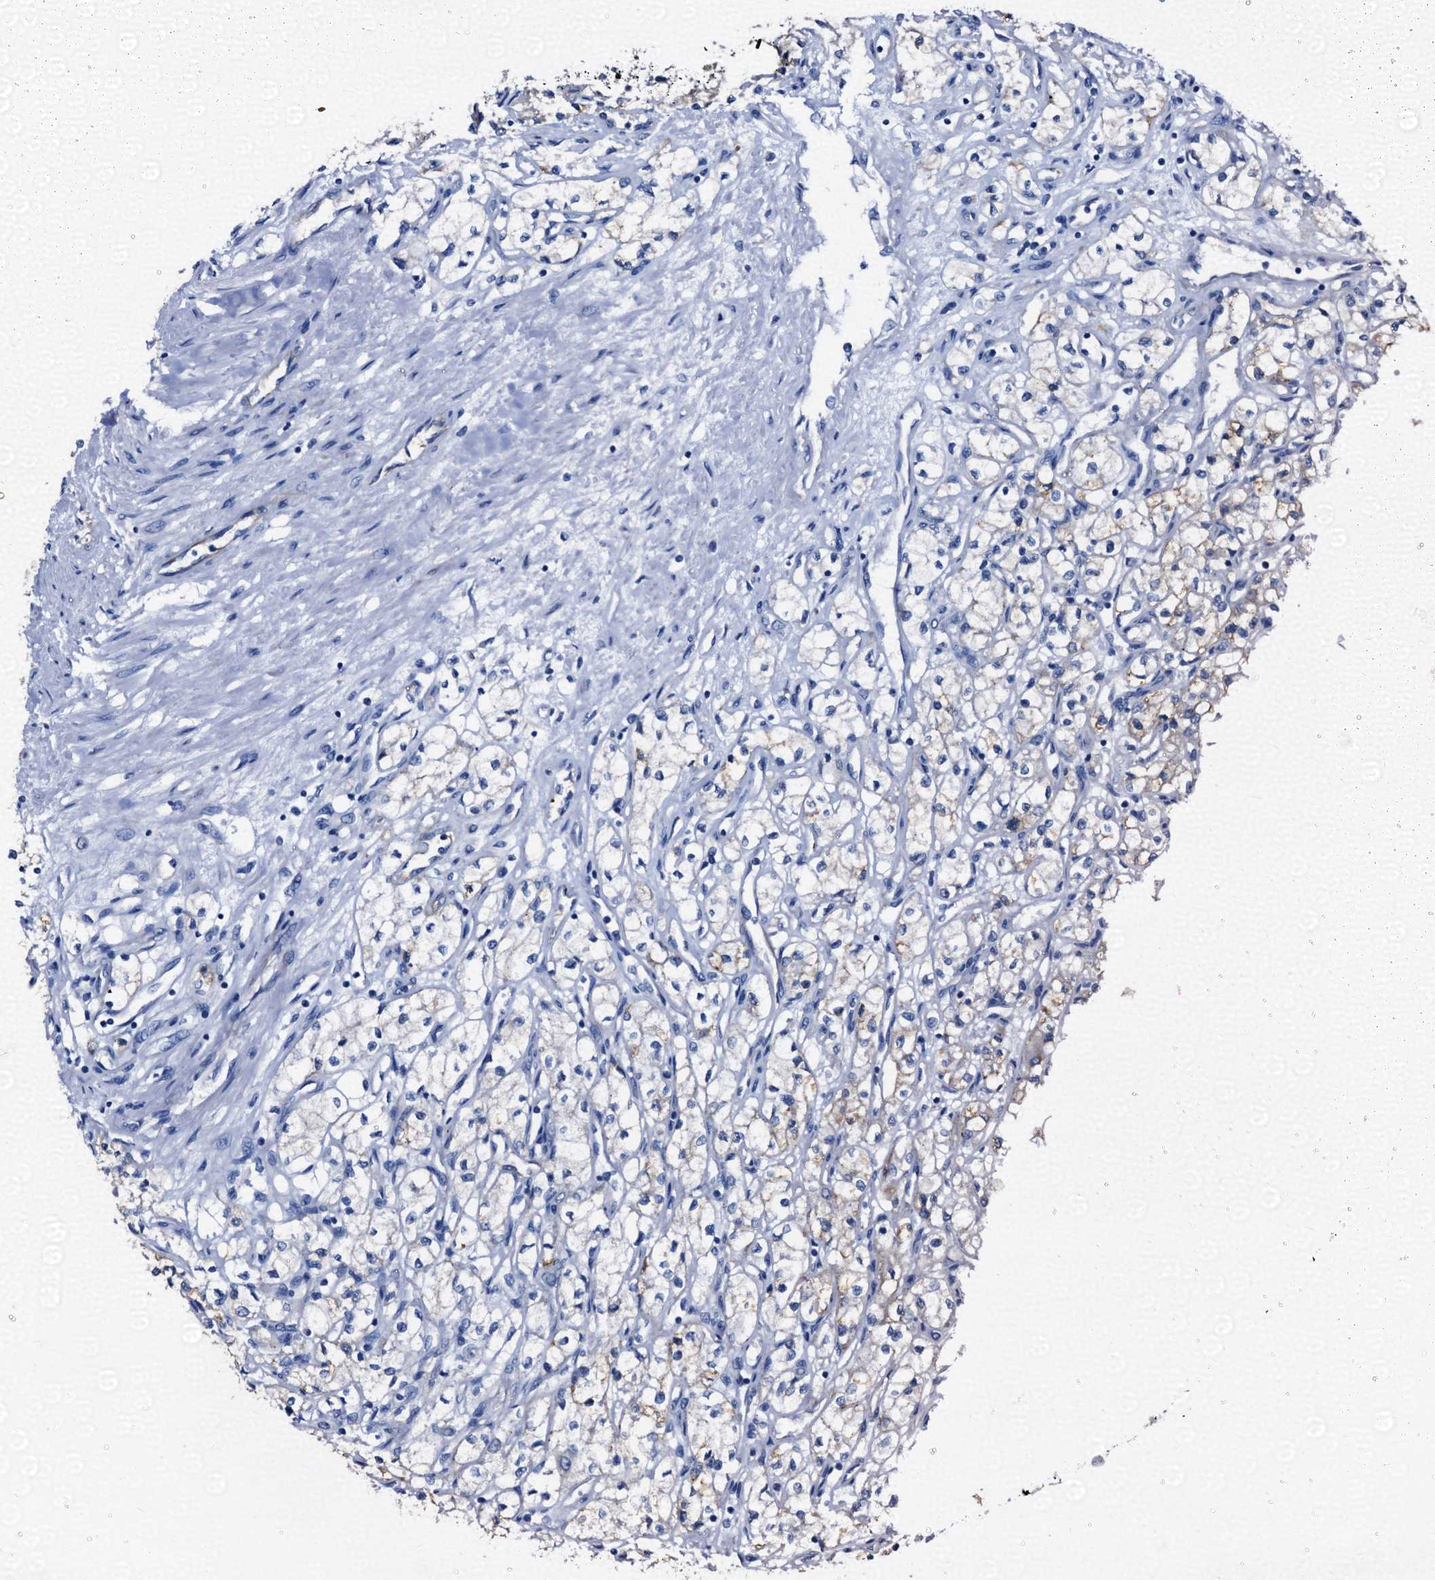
{"staining": {"intensity": "weak", "quantity": "<25%", "location": "cytoplasmic/membranous"}, "tissue": "renal cancer", "cell_type": "Tumor cells", "image_type": "cancer", "snomed": [{"axis": "morphology", "description": "Adenocarcinoma, NOS"}, {"axis": "topography", "description": "Kidney"}], "caption": "Histopathology image shows no significant protein staining in tumor cells of adenocarcinoma (renal).", "gene": "EMG1", "patient": {"sex": "male", "age": 59}}